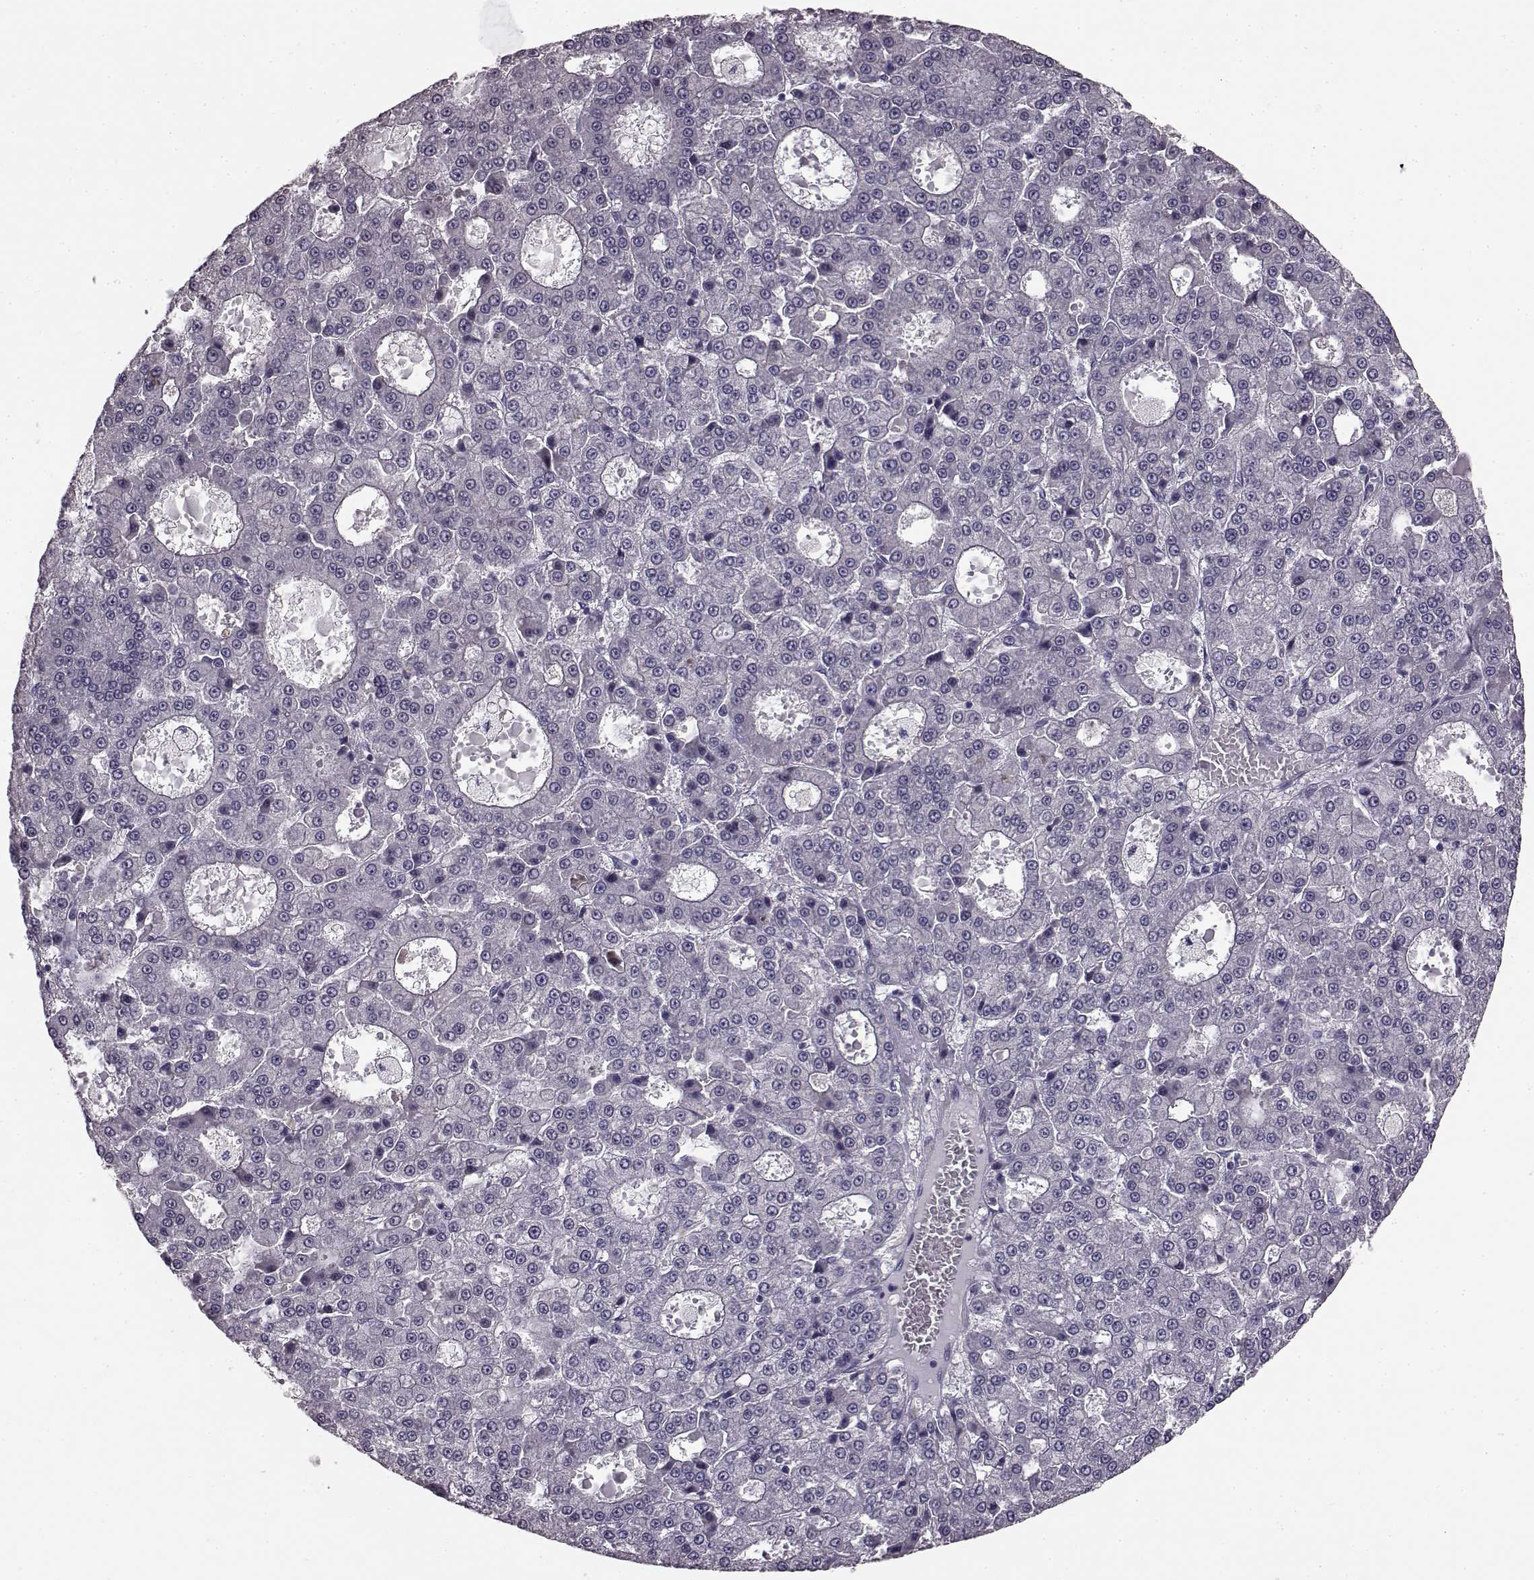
{"staining": {"intensity": "negative", "quantity": "none", "location": "none"}, "tissue": "liver cancer", "cell_type": "Tumor cells", "image_type": "cancer", "snomed": [{"axis": "morphology", "description": "Carcinoma, Hepatocellular, NOS"}, {"axis": "topography", "description": "Liver"}], "caption": "IHC of liver hepatocellular carcinoma reveals no expression in tumor cells.", "gene": "SLCO3A1", "patient": {"sex": "male", "age": 70}}